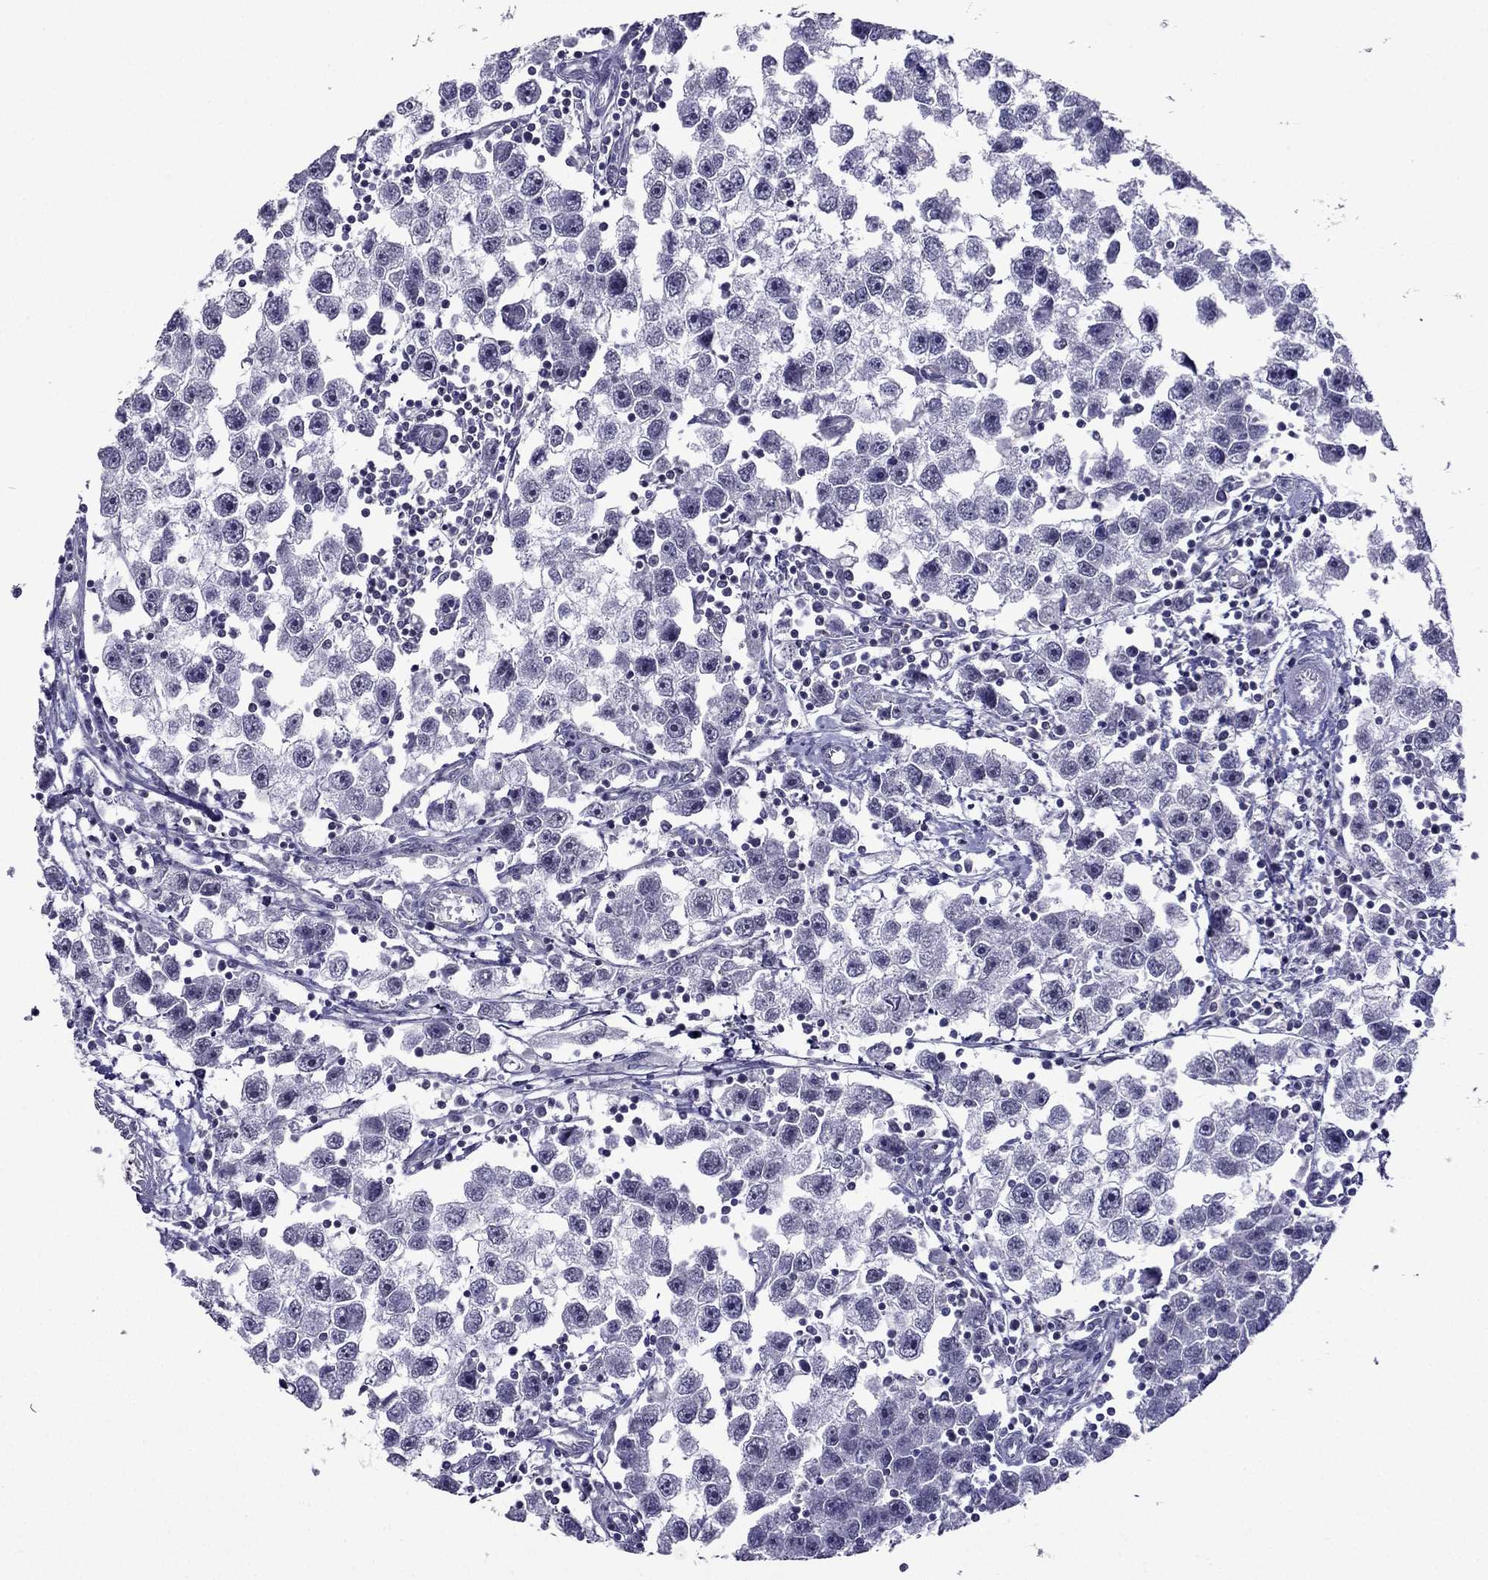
{"staining": {"intensity": "negative", "quantity": "none", "location": "none"}, "tissue": "testis cancer", "cell_type": "Tumor cells", "image_type": "cancer", "snomed": [{"axis": "morphology", "description": "Seminoma, NOS"}, {"axis": "topography", "description": "Testis"}], "caption": "Testis cancer (seminoma) was stained to show a protein in brown. There is no significant staining in tumor cells.", "gene": "AAK1", "patient": {"sex": "male", "age": 30}}